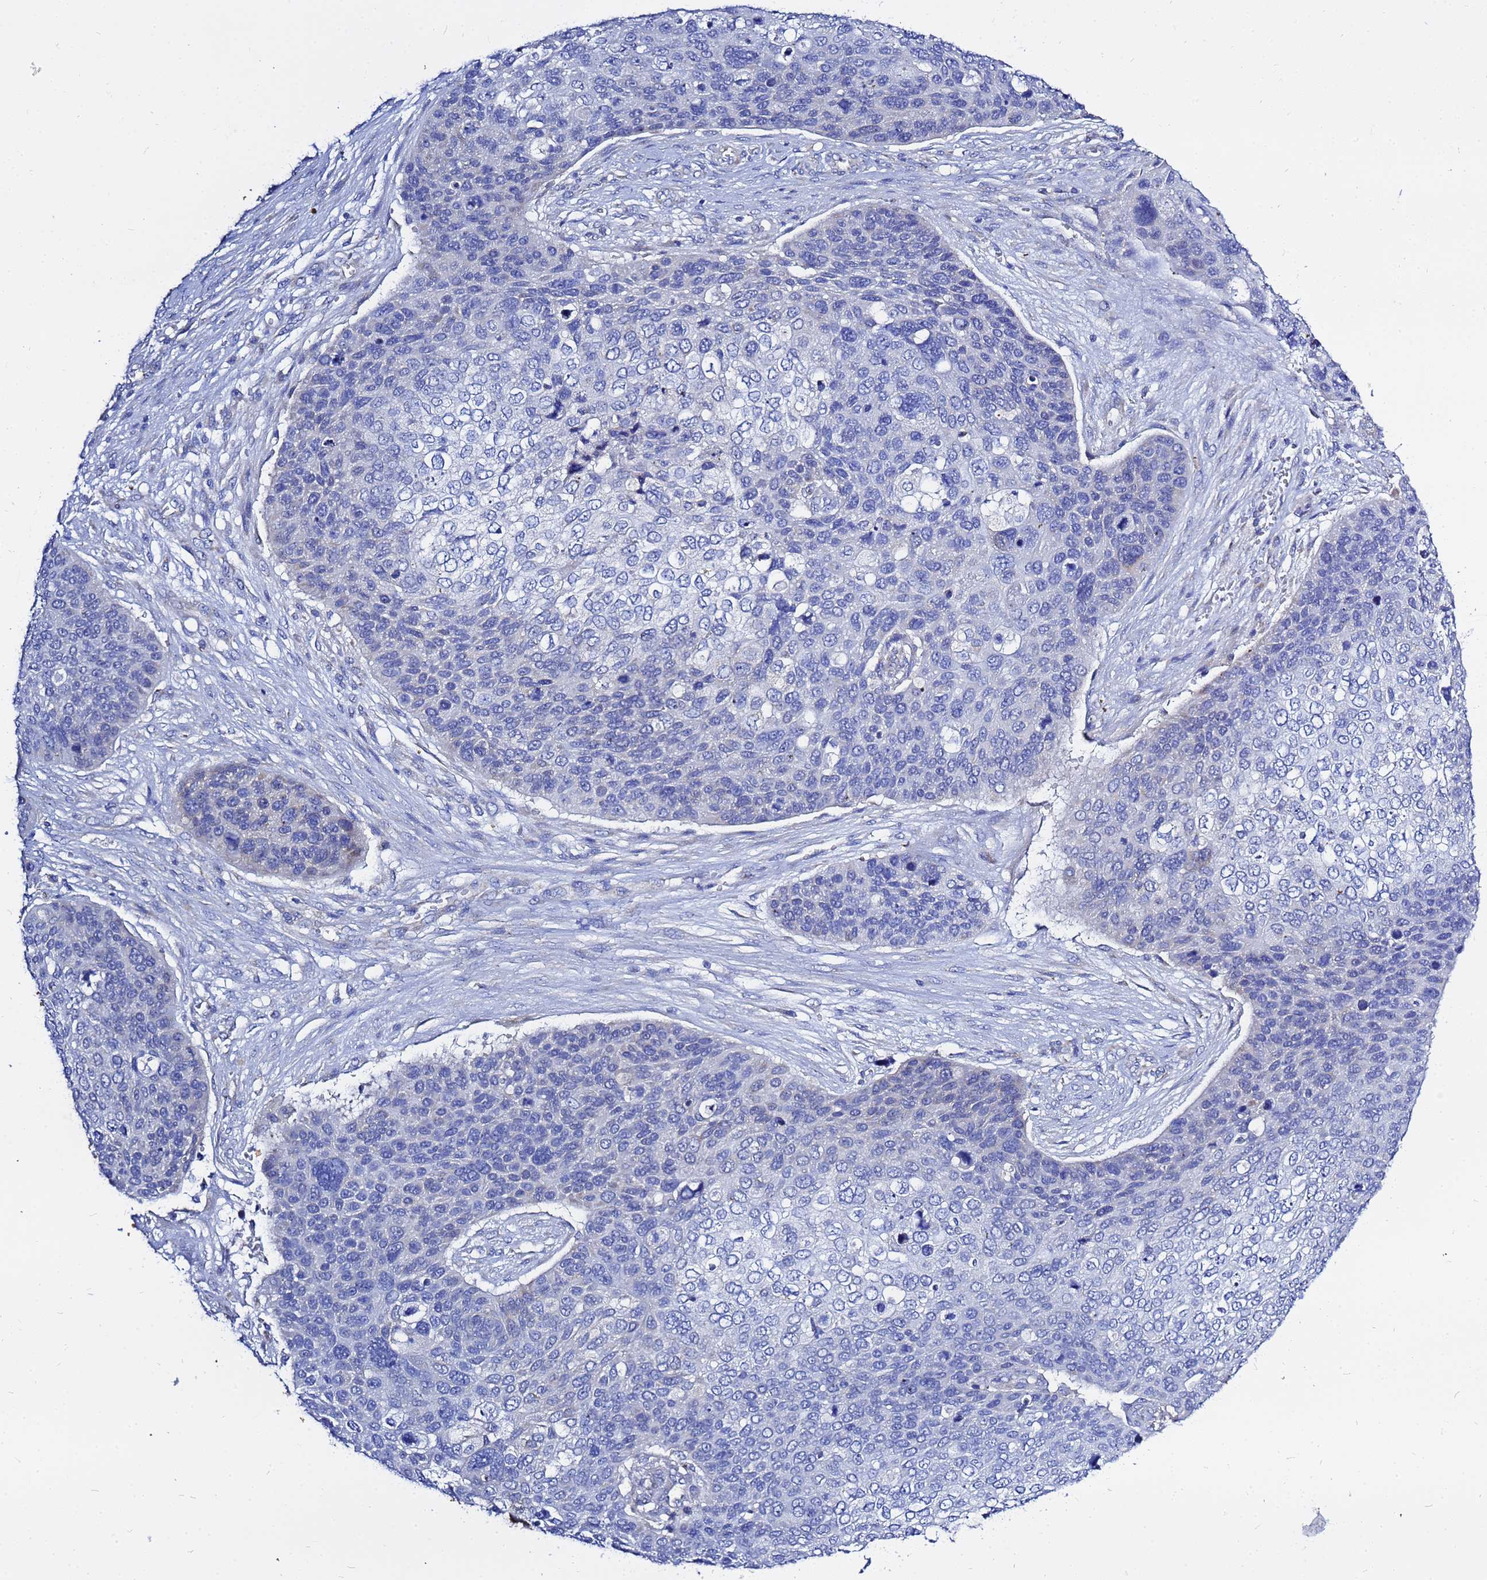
{"staining": {"intensity": "negative", "quantity": "none", "location": "none"}, "tissue": "skin cancer", "cell_type": "Tumor cells", "image_type": "cancer", "snomed": [{"axis": "morphology", "description": "Basal cell carcinoma"}, {"axis": "topography", "description": "Skin"}], "caption": "The IHC histopathology image has no significant expression in tumor cells of skin cancer (basal cell carcinoma) tissue.", "gene": "FAHD2A", "patient": {"sex": "female", "age": 74}}